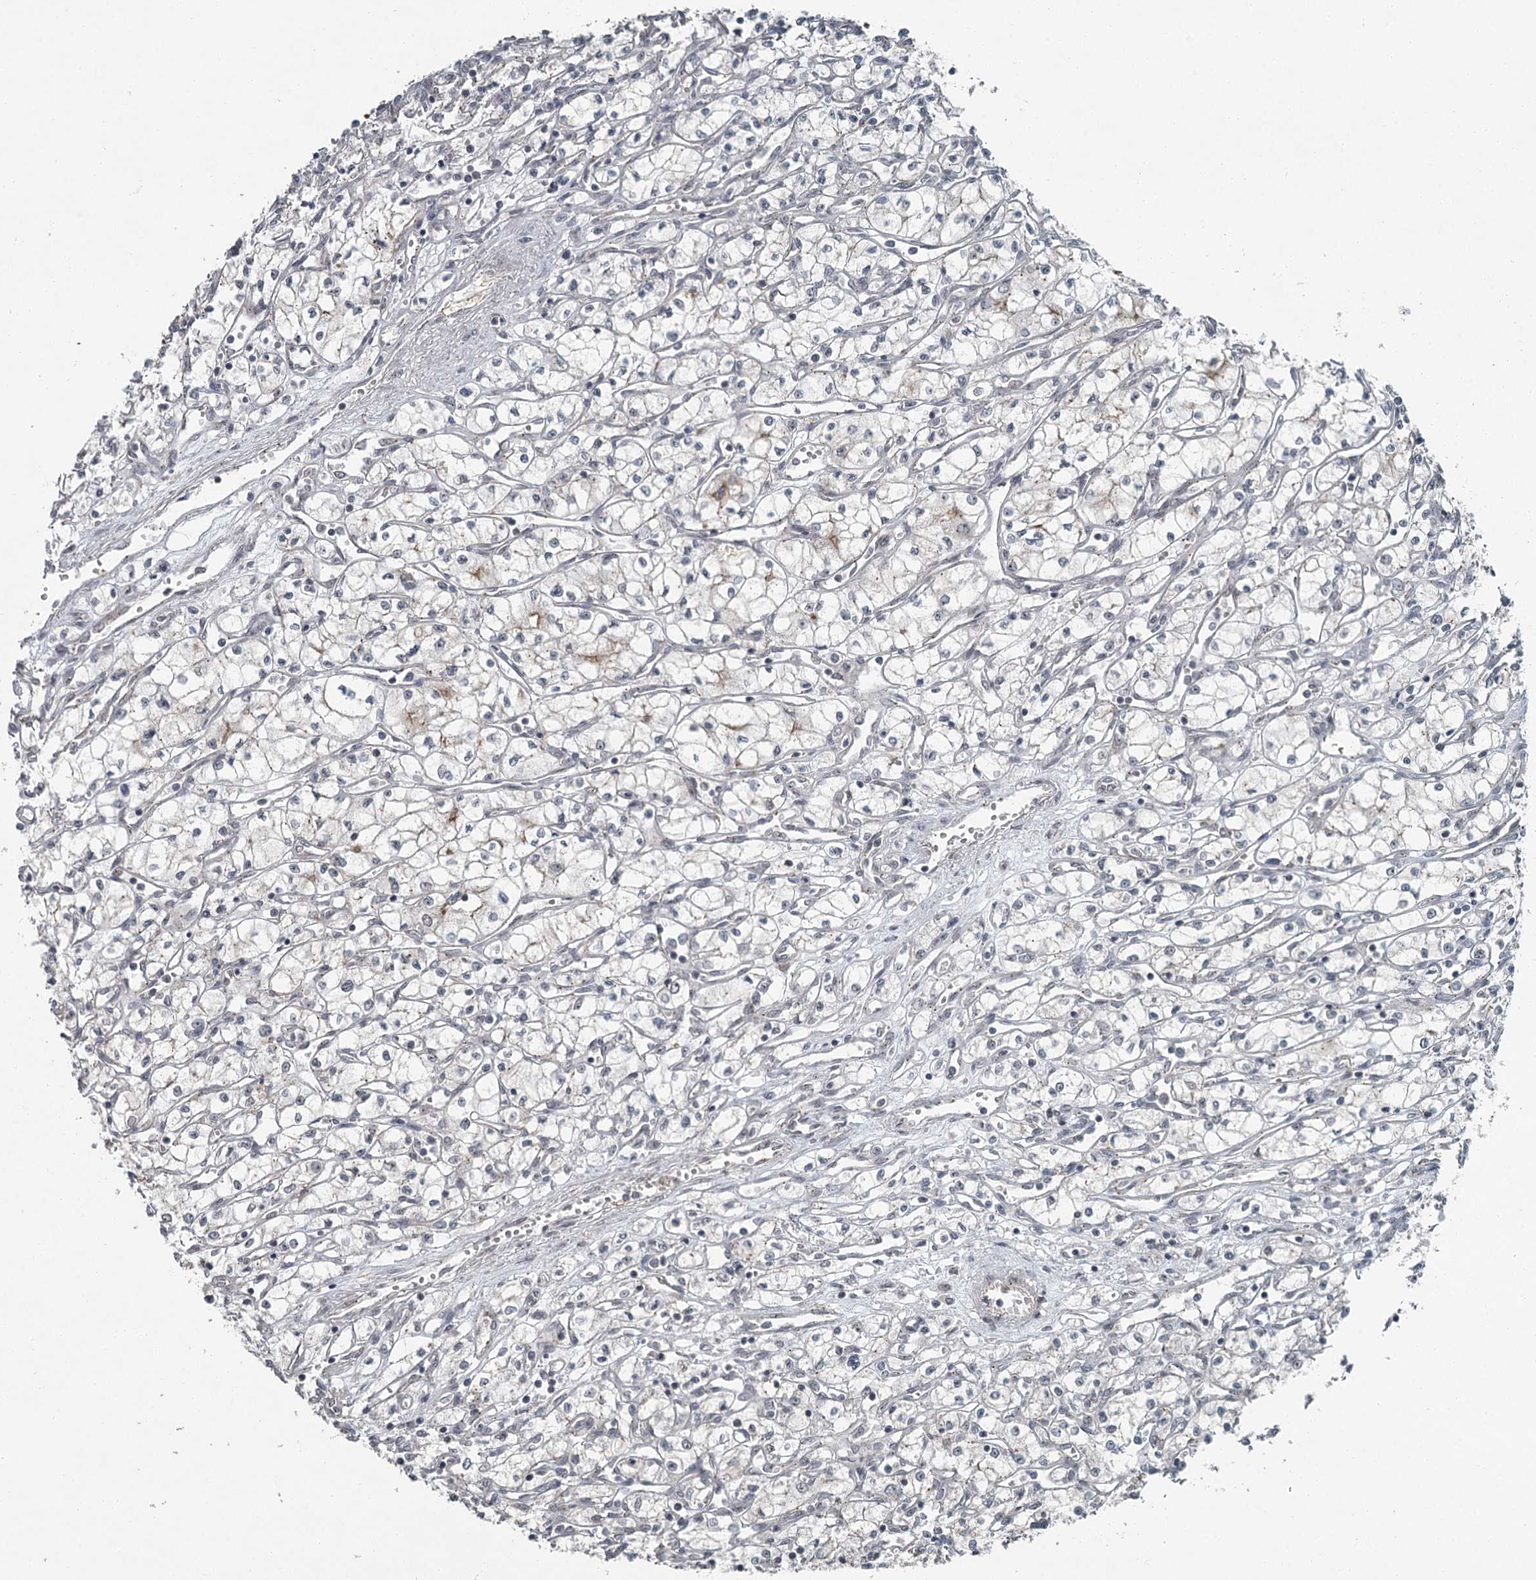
{"staining": {"intensity": "negative", "quantity": "none", "location": "none"}, "tissue": "renal cancer", "cell_type": "Tumor cells", "image_type": "cancer", "snomed": [{"axis": "morphology", "description": "Adenocarcinoma, NOS"}, {"axis": "topography", "description": "Kidney"}], "caption": "This is an immunohistochemistry (IHC) micrograph of renal adenocarcinoma. There is no positivity in tumor cells.", "gene": "EXOSC1", "patient": {"sex": "male", "age": 59}}